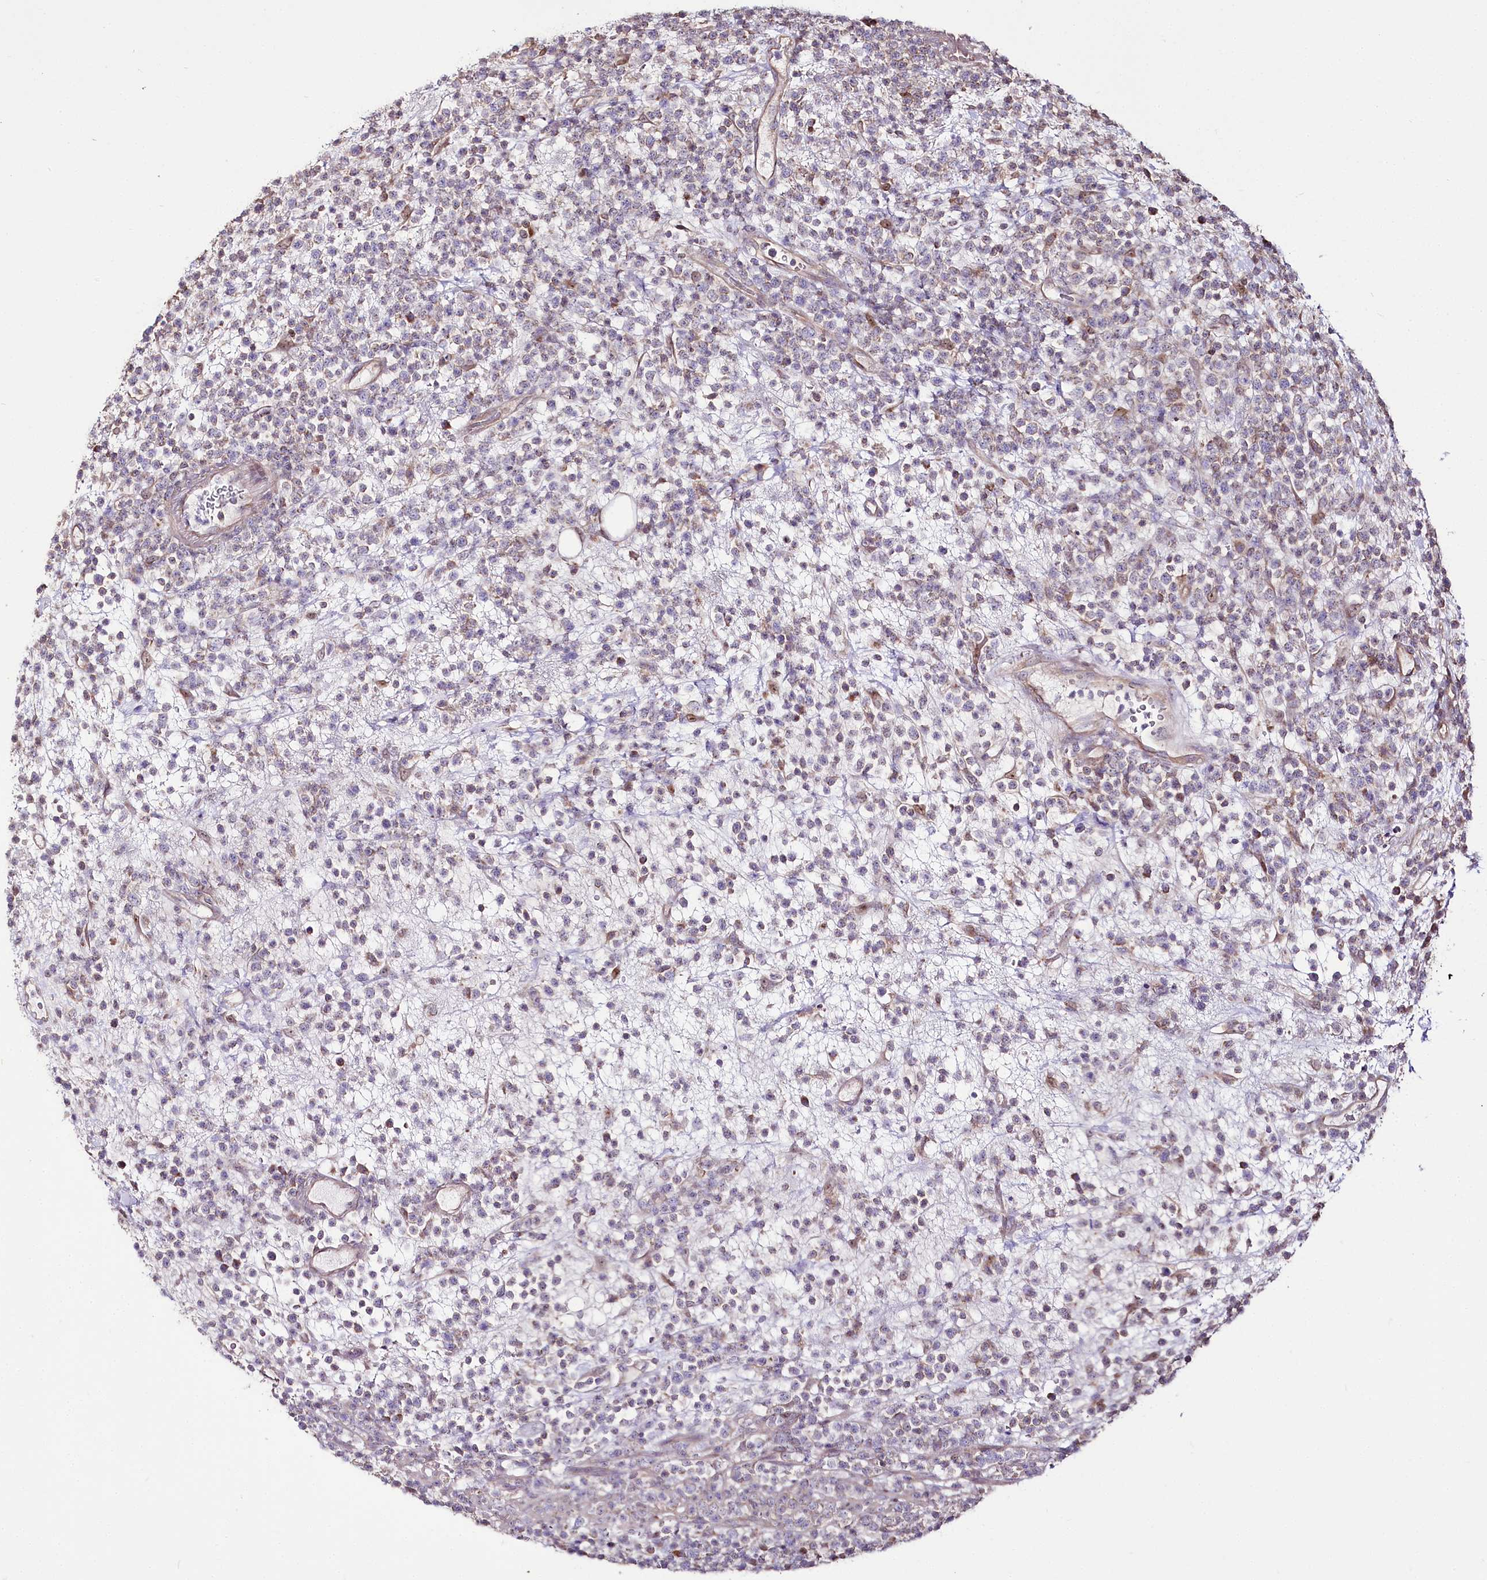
{"staining": {"intensity": "negative", "quantity": "none", "location": "none"}, "tissue": "lymphoma", "cell_type": "Tumor cells", "image_type": "cancer", "snomed": [{"axis": "morphology", "description": "Malignant lymphoma, non-Hodgkin's type, High grade"}, {"axis": "topography", "description": "Colon"}], "caption": "A micrograph of malignant lymphoma, non-Hodgkin's type (high-grade) stained for a protein exhibits no brown staining in tumor cells.", "gene": "ZNF226", "patient": {"sex": "female", "age": 53}}